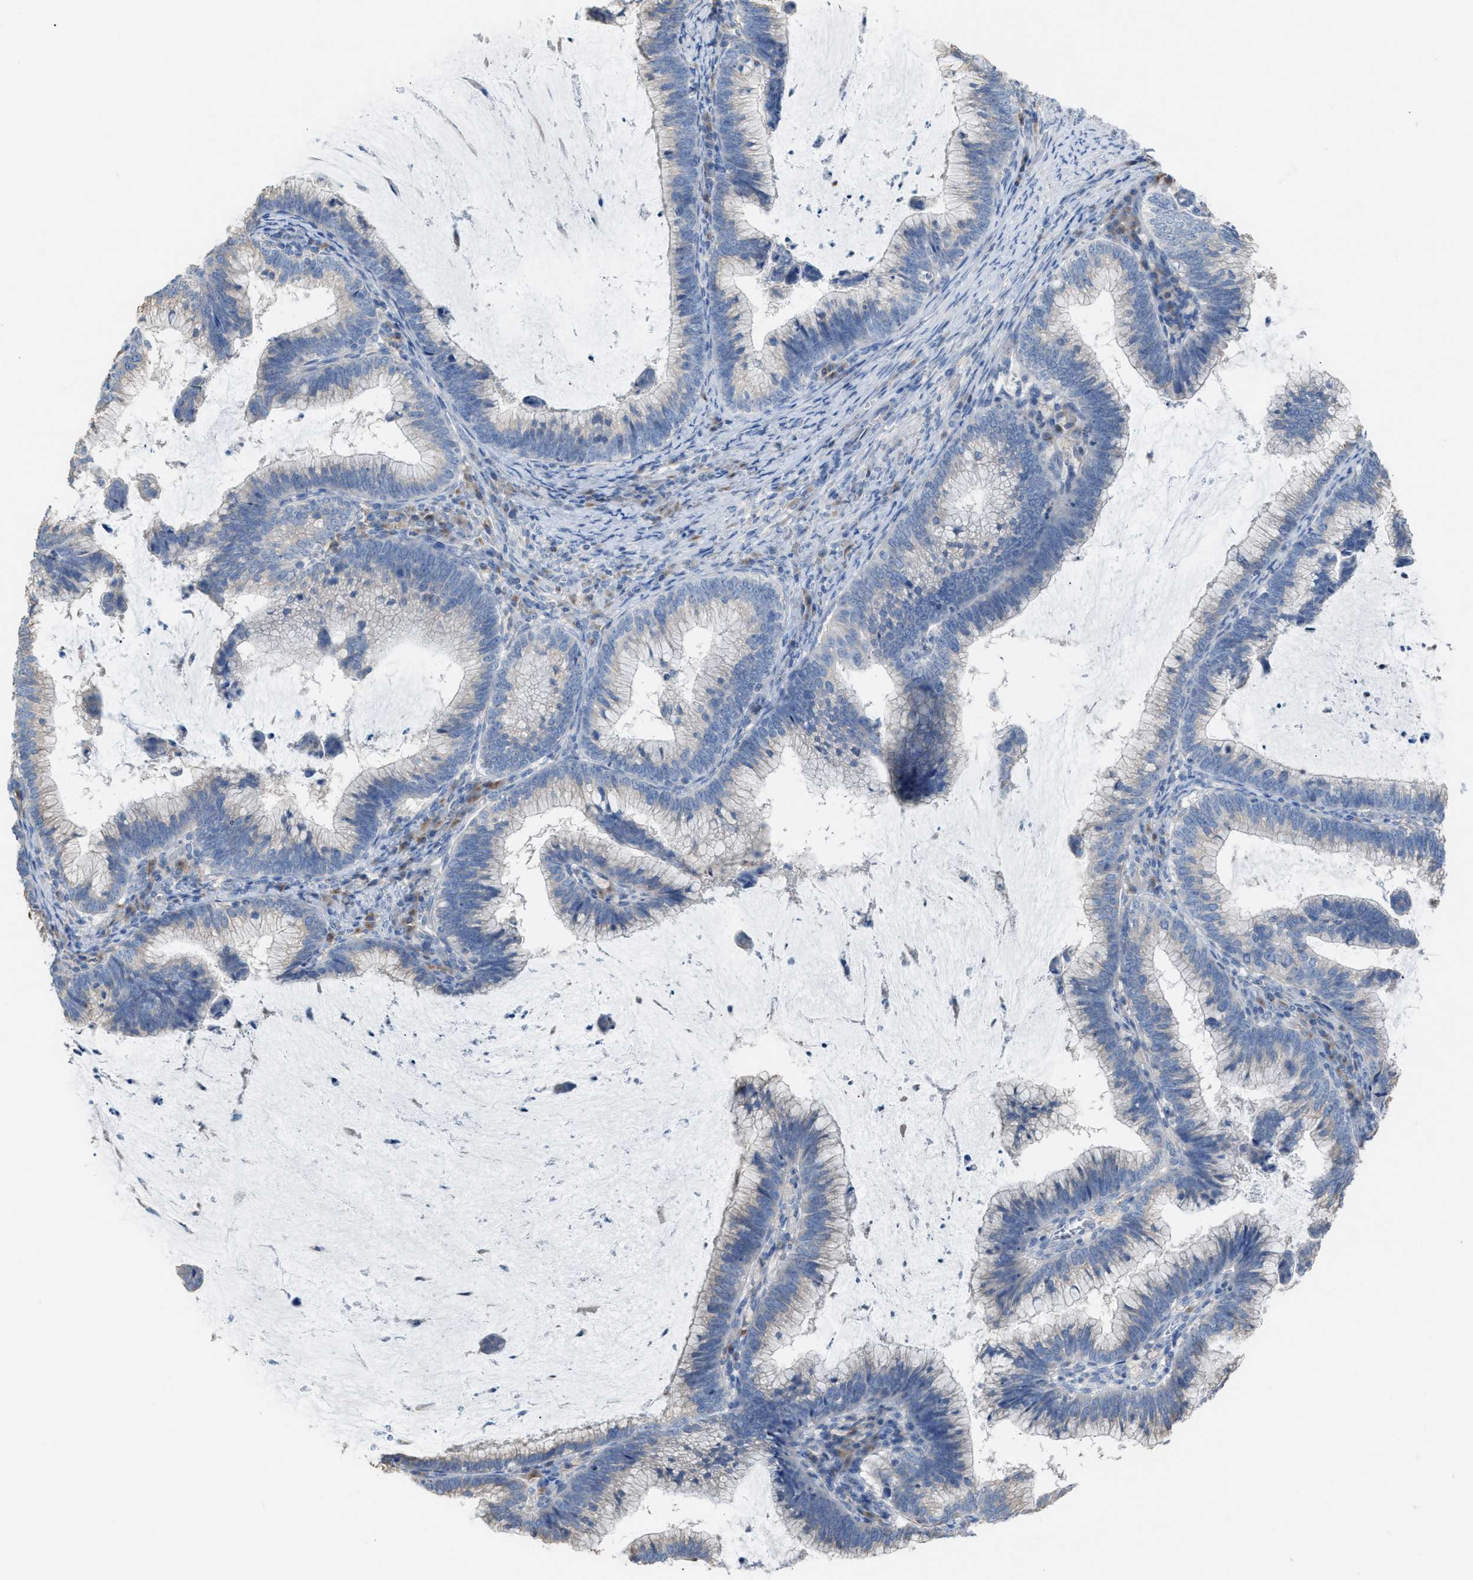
{"staining": {"intensity": "negative", "quantity": "none", "location": "none"}, "tissue": "cervical cancer", "cell_type": "Tumor cells", "image_type": "cancer", "snomed": [{"axis": "morphology", "description": "Adenocarcinoma, NOS"}, {"axis": "topography", "description": "Cervix"}], "caption": "An immunohistochemistry histopathology image of cervical cancer (adenocarcinoma) is shown. There is no staining in tumor cells of cervical cancer (adenocarcinoma).", "gene": "NQO2", "patient": {"sex": "female", "age": 36}}